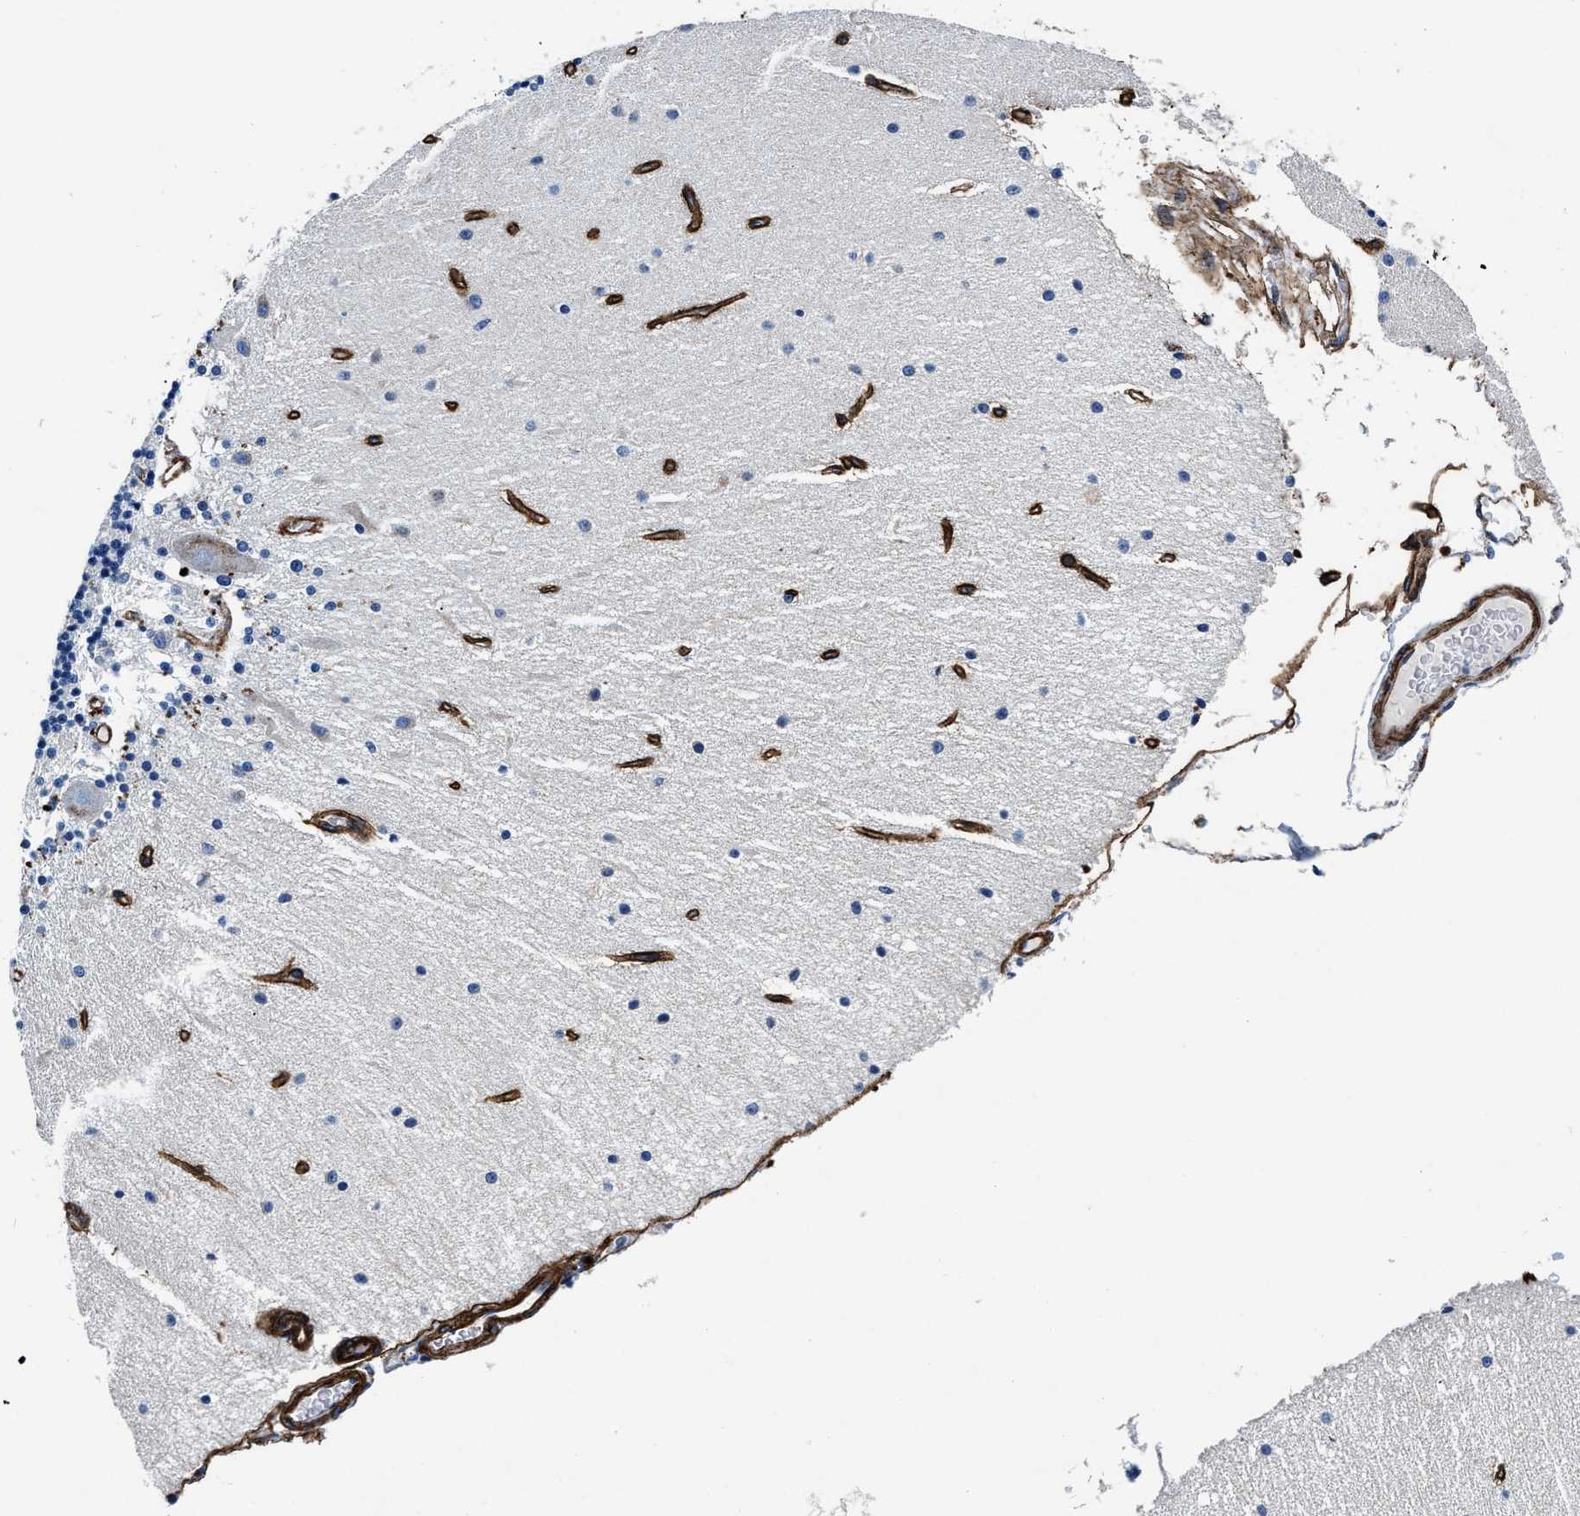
{"staining": {"intensity": "negative", "quantity": "none", "location": "none"}, "tissue": "cerebellum", "cell_type": "Cells in granular layer", "image_type": "normal", "snomed": [{"axis": "morphology", "description": "Normal tissue, NOS"}, {"axis": "topography", "description": "Cerebellum"}], "caption": "A photomicrograph of cerebellum stained for a protein shows no brown staining in cells in granular layer. The staining is performed using DAB brown chromogen with nuclei counter-stained in using hematoxylin.", "gene": "DAG1", "patient": {"sex": "female", "age": 54}}